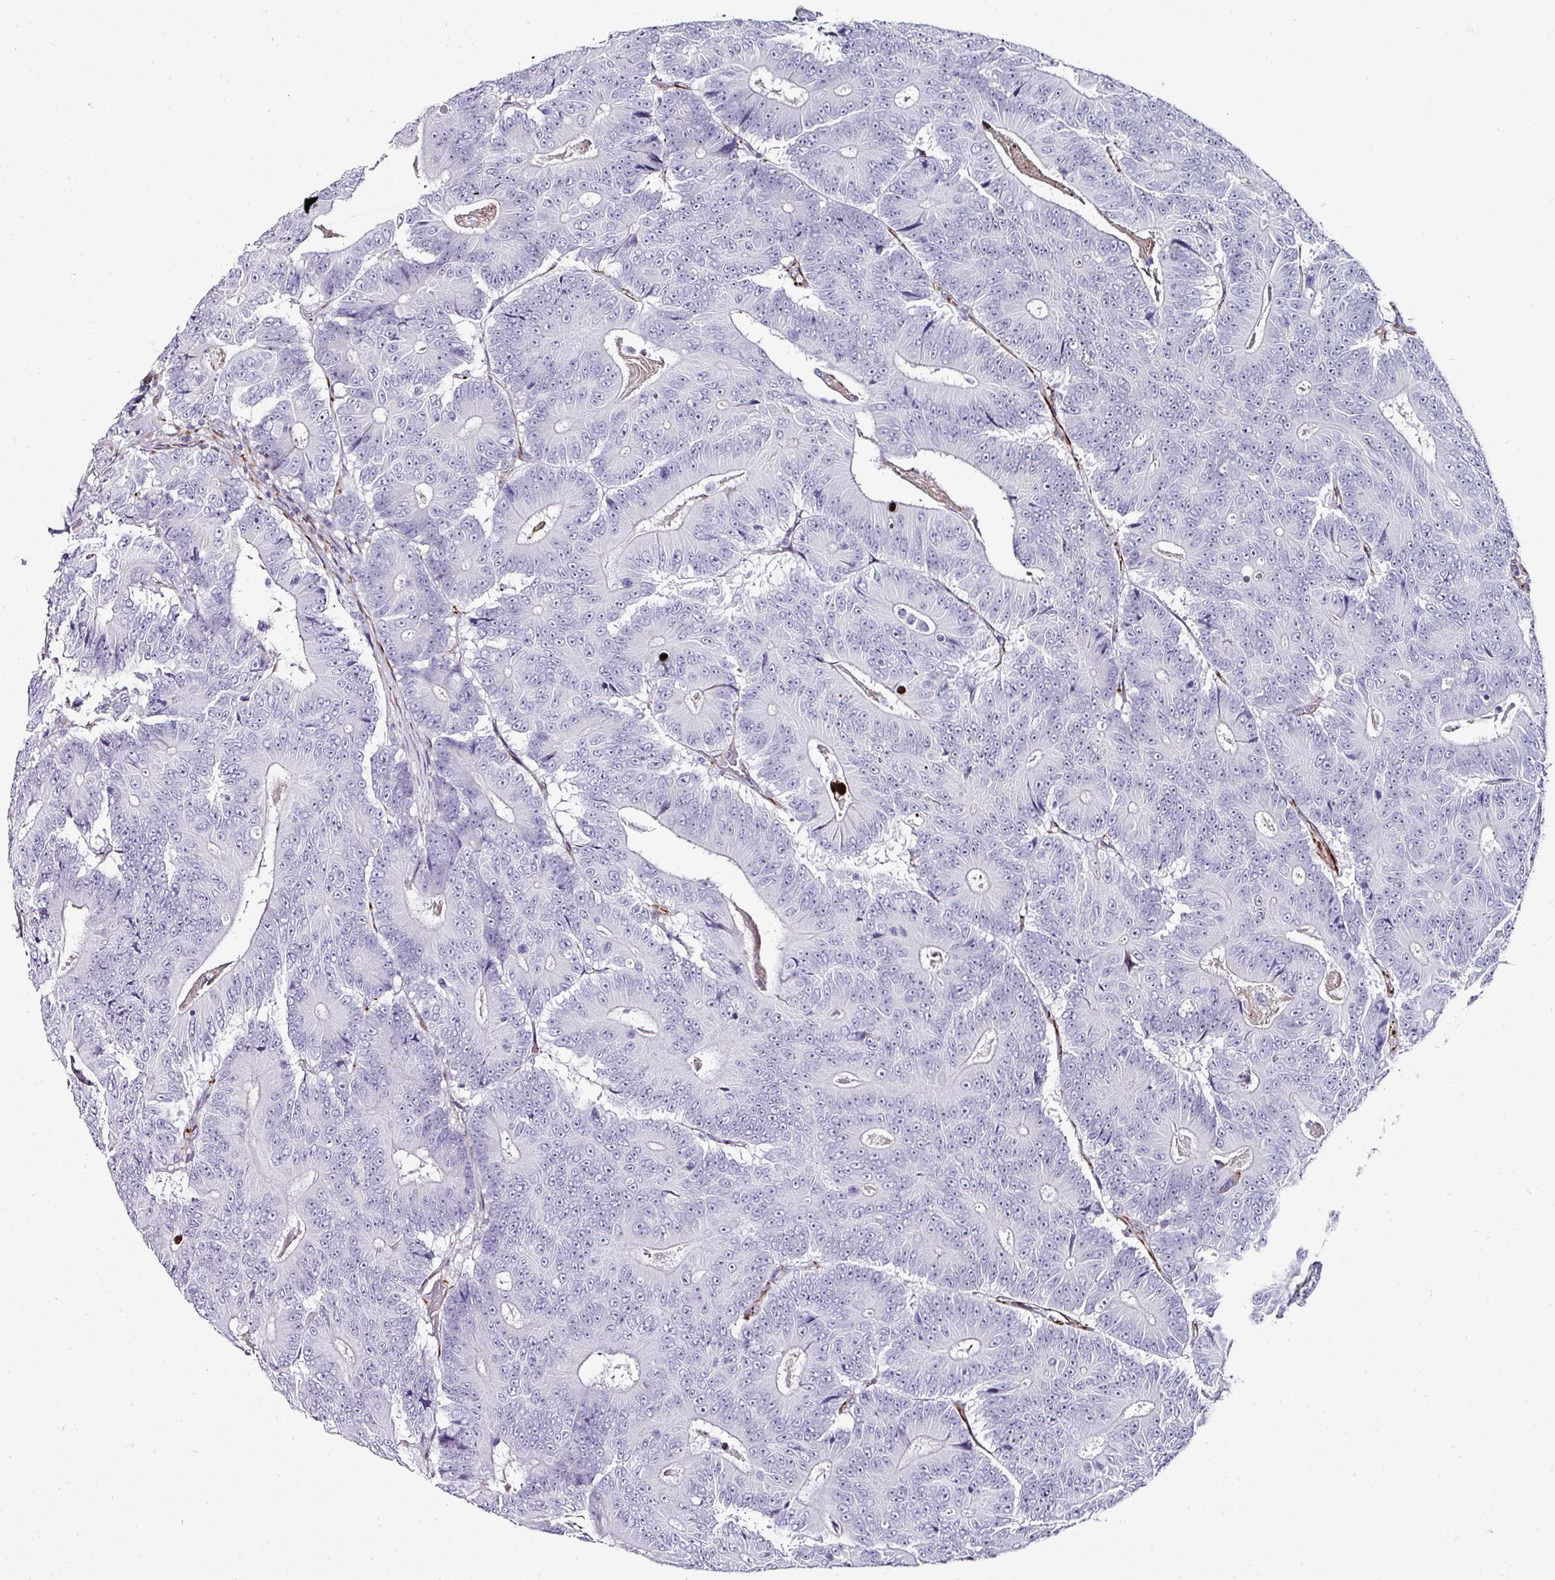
{"staining": {"intensity": "negative", "quantity": "none", "location": "none"}, "tissue": "colorectal cancer", "cell_type": "Tumor cells", "image_type": "cancer", "snomed": [{"axis": "morphology", "description": "Adenocarcinoma, NOS"}, {"axis": "topography", "description": "Colon"}], "caption": "A high-resolution micrograph shows immunohistochemistry staining of colorectal adenocarcinoma, which demonstrates no significant expression in tumor cells.", "gene": "TMPRSS9", "patient": {"sex": "male", "age": 83}}